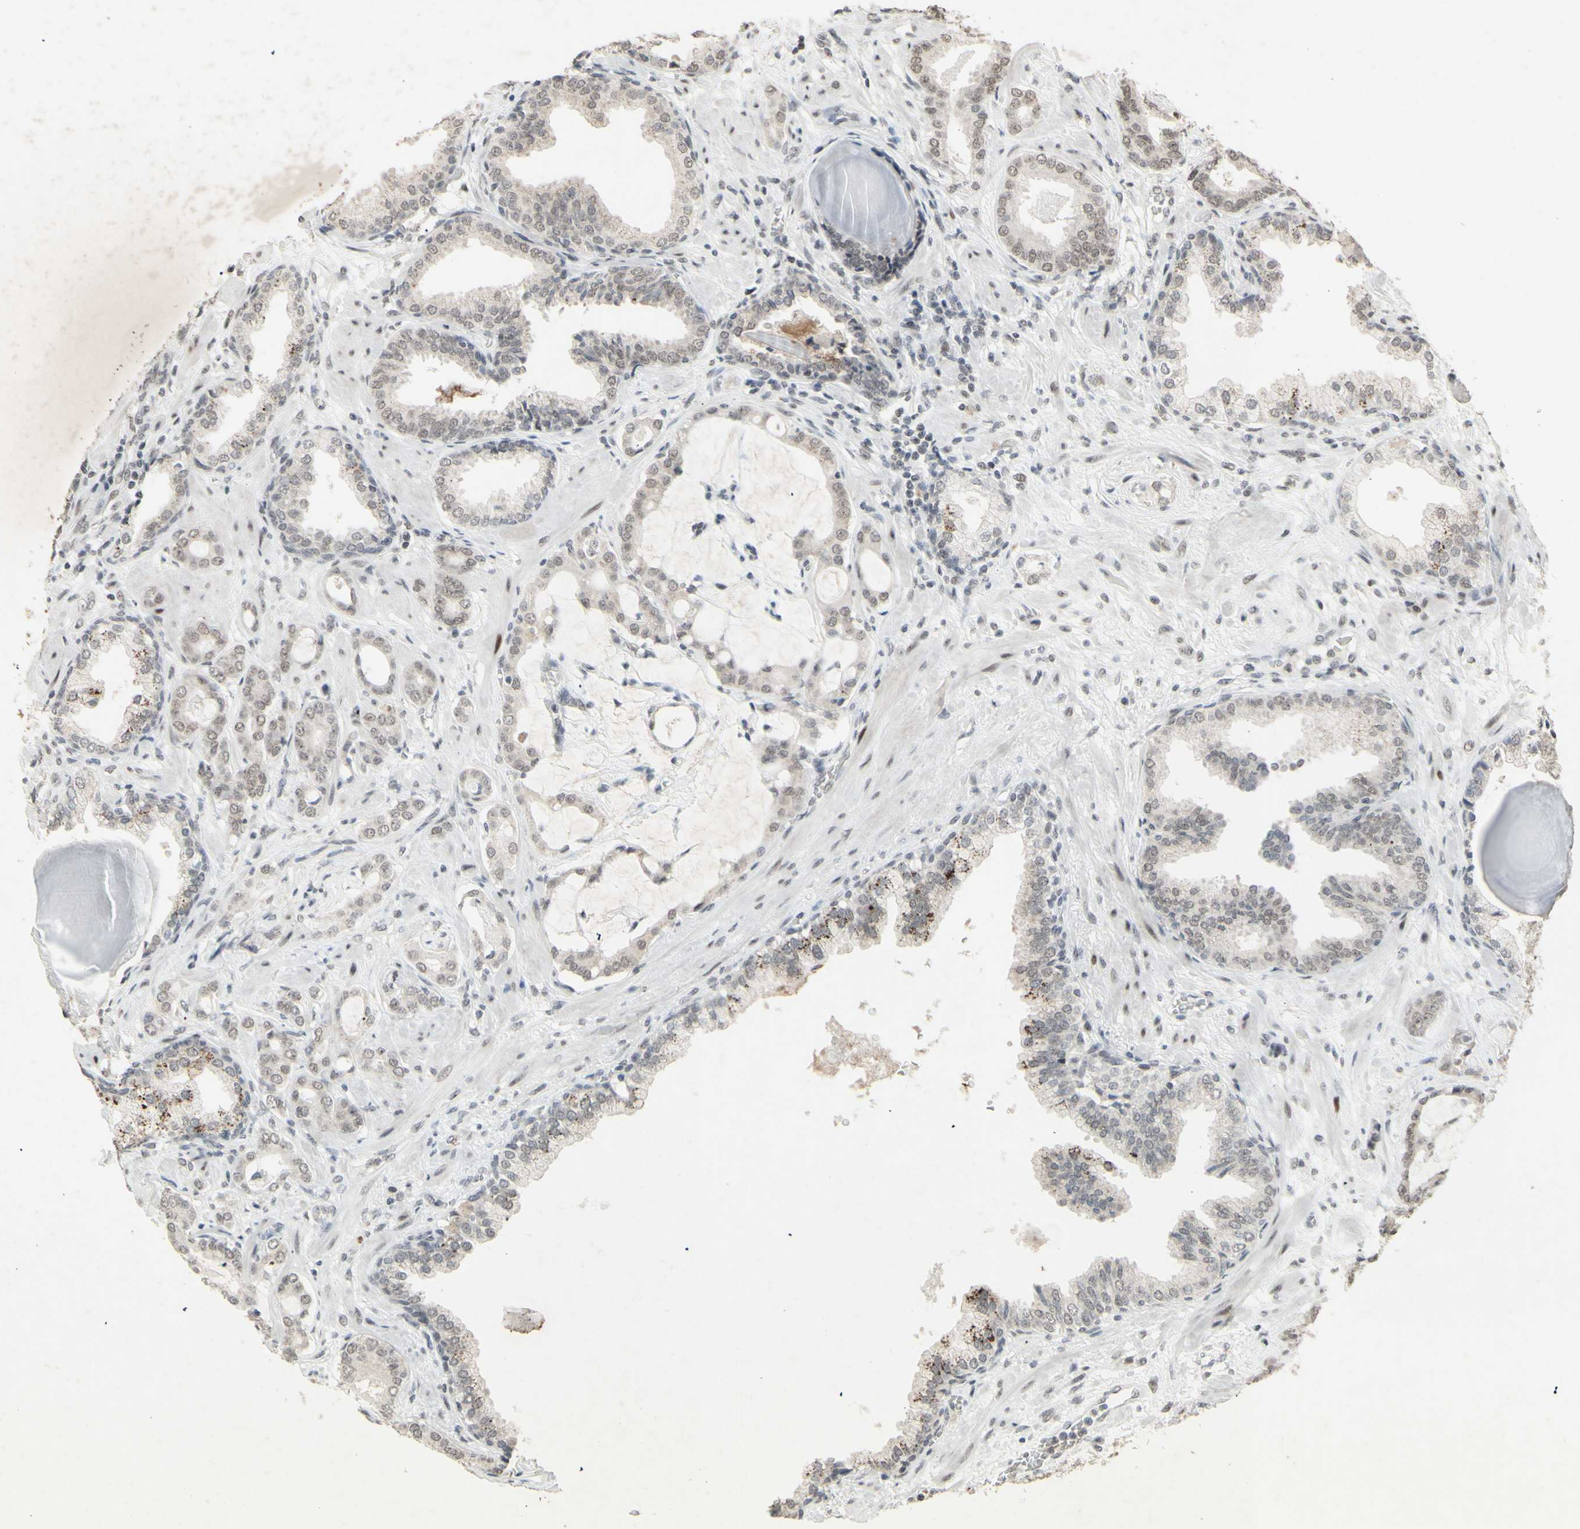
{"staining": {"intensity": "moderate", "quantity": ">75%", "location": "nuclear"}, "tissue": "prostate cancer", "cell_type": "Tumor cells", "image_type": "cancer", "snomed": [{"axis": "morphology", "description": "Adenocarcinoma, Low grade"}, {"axis": "topography", "description": "Prostate"}], "caption": "Tumor cells reveal medium levels of moderate nuclear expression in approximately >75% of cells in low-grade adenocarcinoma (prostate).", "gene": "CENPB", "patient": {"sex": "male", "age": 53}}